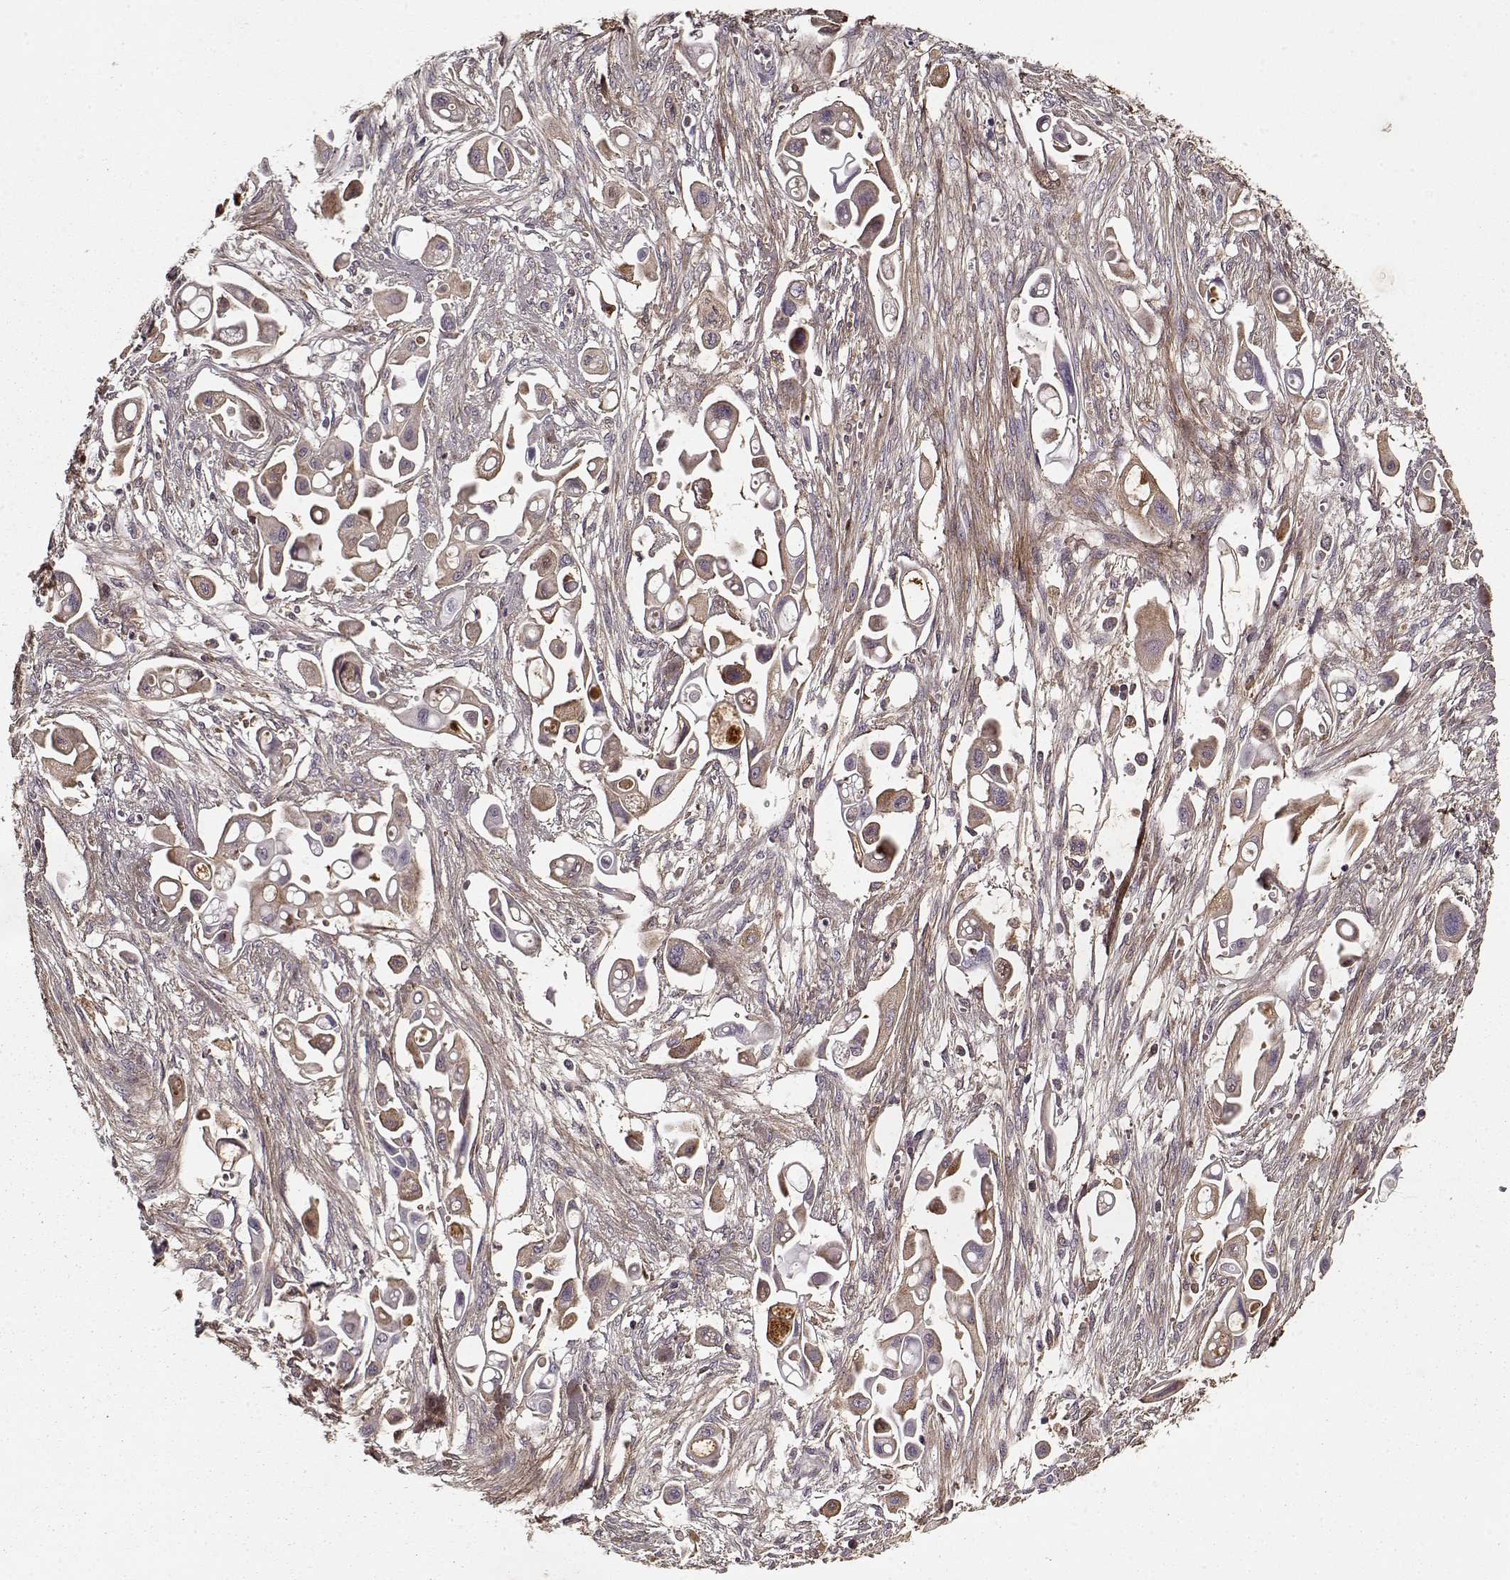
{"staining": {"intensity": "moderate", "quantity": ">75%", "location": "cytoplasmic/membranous"}, "tissue": "pancreatic cancer", "cell_type": "Tumor cells", "image_type": "cancer", "snomed": [{"axis": "morphology", "description": "Adenocarcinoma, NOS"}, {"axis": "topography", "description": "Pancreas"}], "caption": "Tumor cells display moderate cytoplasmic/membranous positivity in about >75% of cells in adenocarcinoma (pancreatic).", "gene": "LUM", "patient": {"sex": "male", "age": 50}}